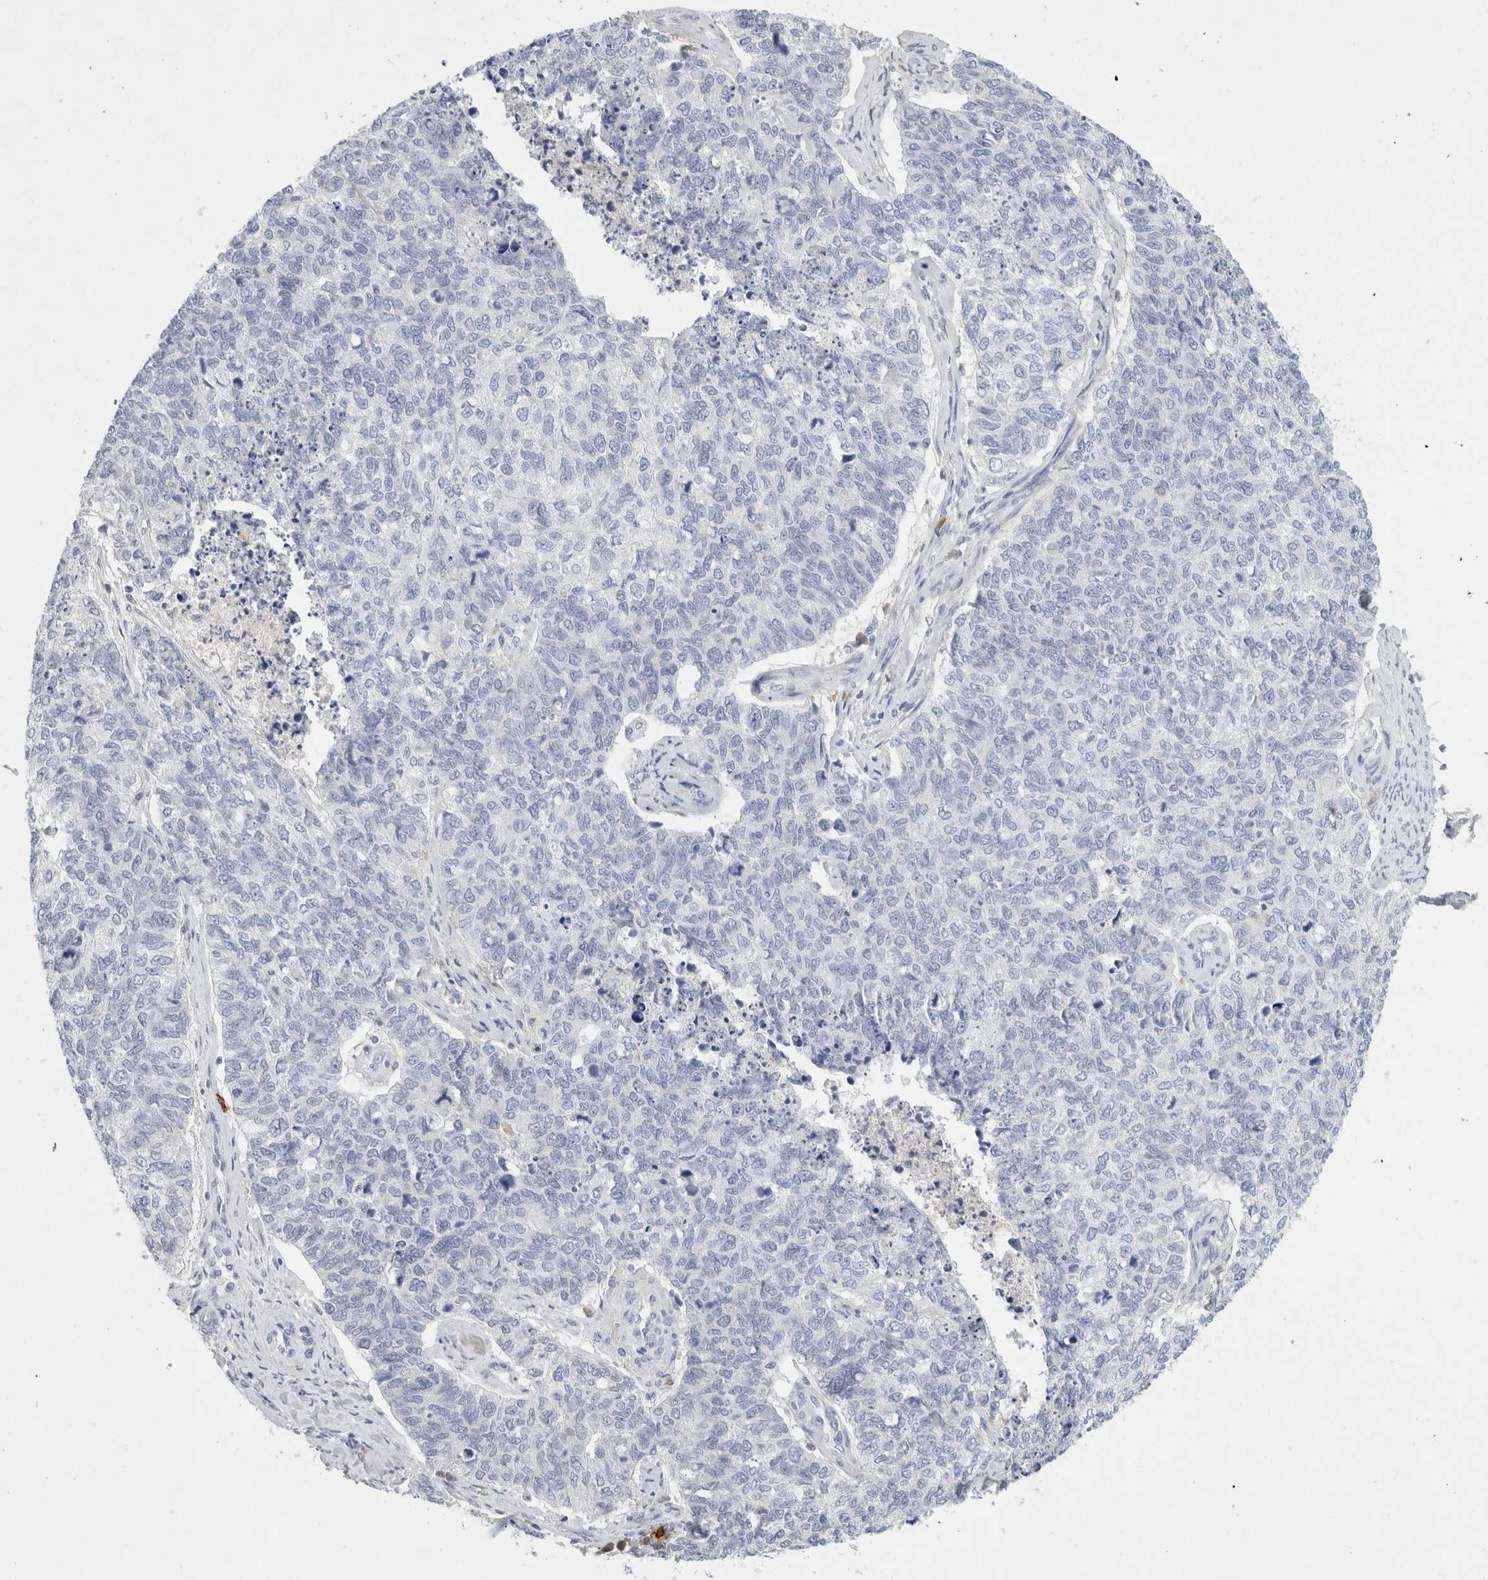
{"staining": {"intensity": "negative", "quantity": "none", "location": "none"}, "tissue": "cervical cancer", "cell_type": "Tumor cells", "image_type": "cancer", "snomed": [{"axis": "morphology", "description": "Squamous cell carcinoma, NOS"}, {"axis": "topography", "description": "Cervix"}], "caption": "This is an IHC micrograph of cervical cancer. There is no positivity in tumor cells.", "gene": "FGL2", "patient": {"sex": "female", "age": 63}}